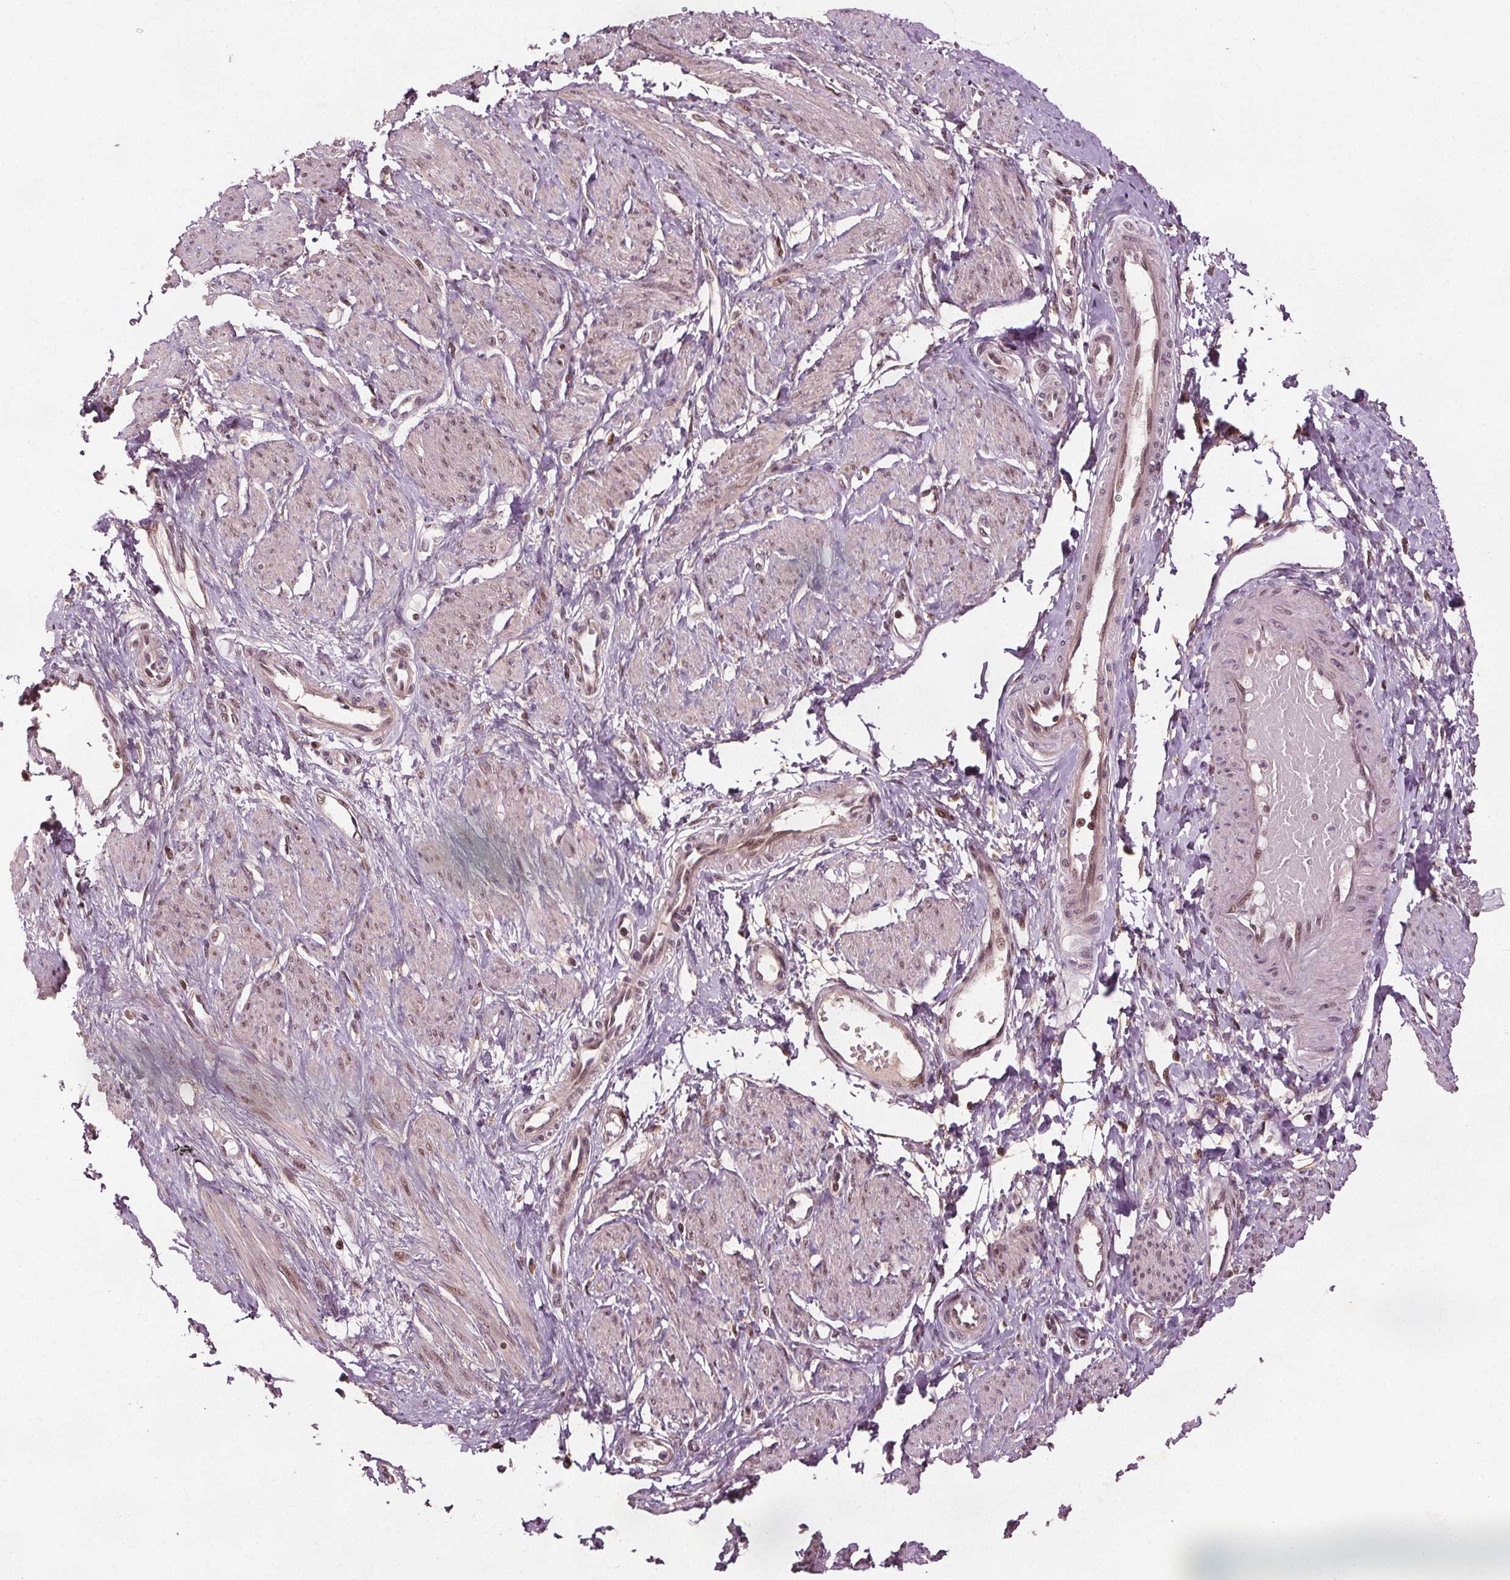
{"staining": {"intensity": "weak", "quantity": "25%-75%", "location": "nuclear"}, "tissue": "smooth muscle", "cell_type": "Smooth muscle cells", "image_type": "normal", "snomed": [{"axis": "morphology", "description": "Normal tissue, NOS"}, {"axis": "topography", "description": "Smooth muscle"}, {"axis": "topography", "description": "Uterus"}], "caption": "DAB (3,3'-diaminobenzidine) immunohistochemical staining of unremarkable smooth muscle displays weak nuclear protein positivity in approximately 25%-75% of smooth muscle cells. (IHC, brightfield microscopy, high magnification).", "gene": "DDX11", "patient": {"sex": "female", "age": 39}}